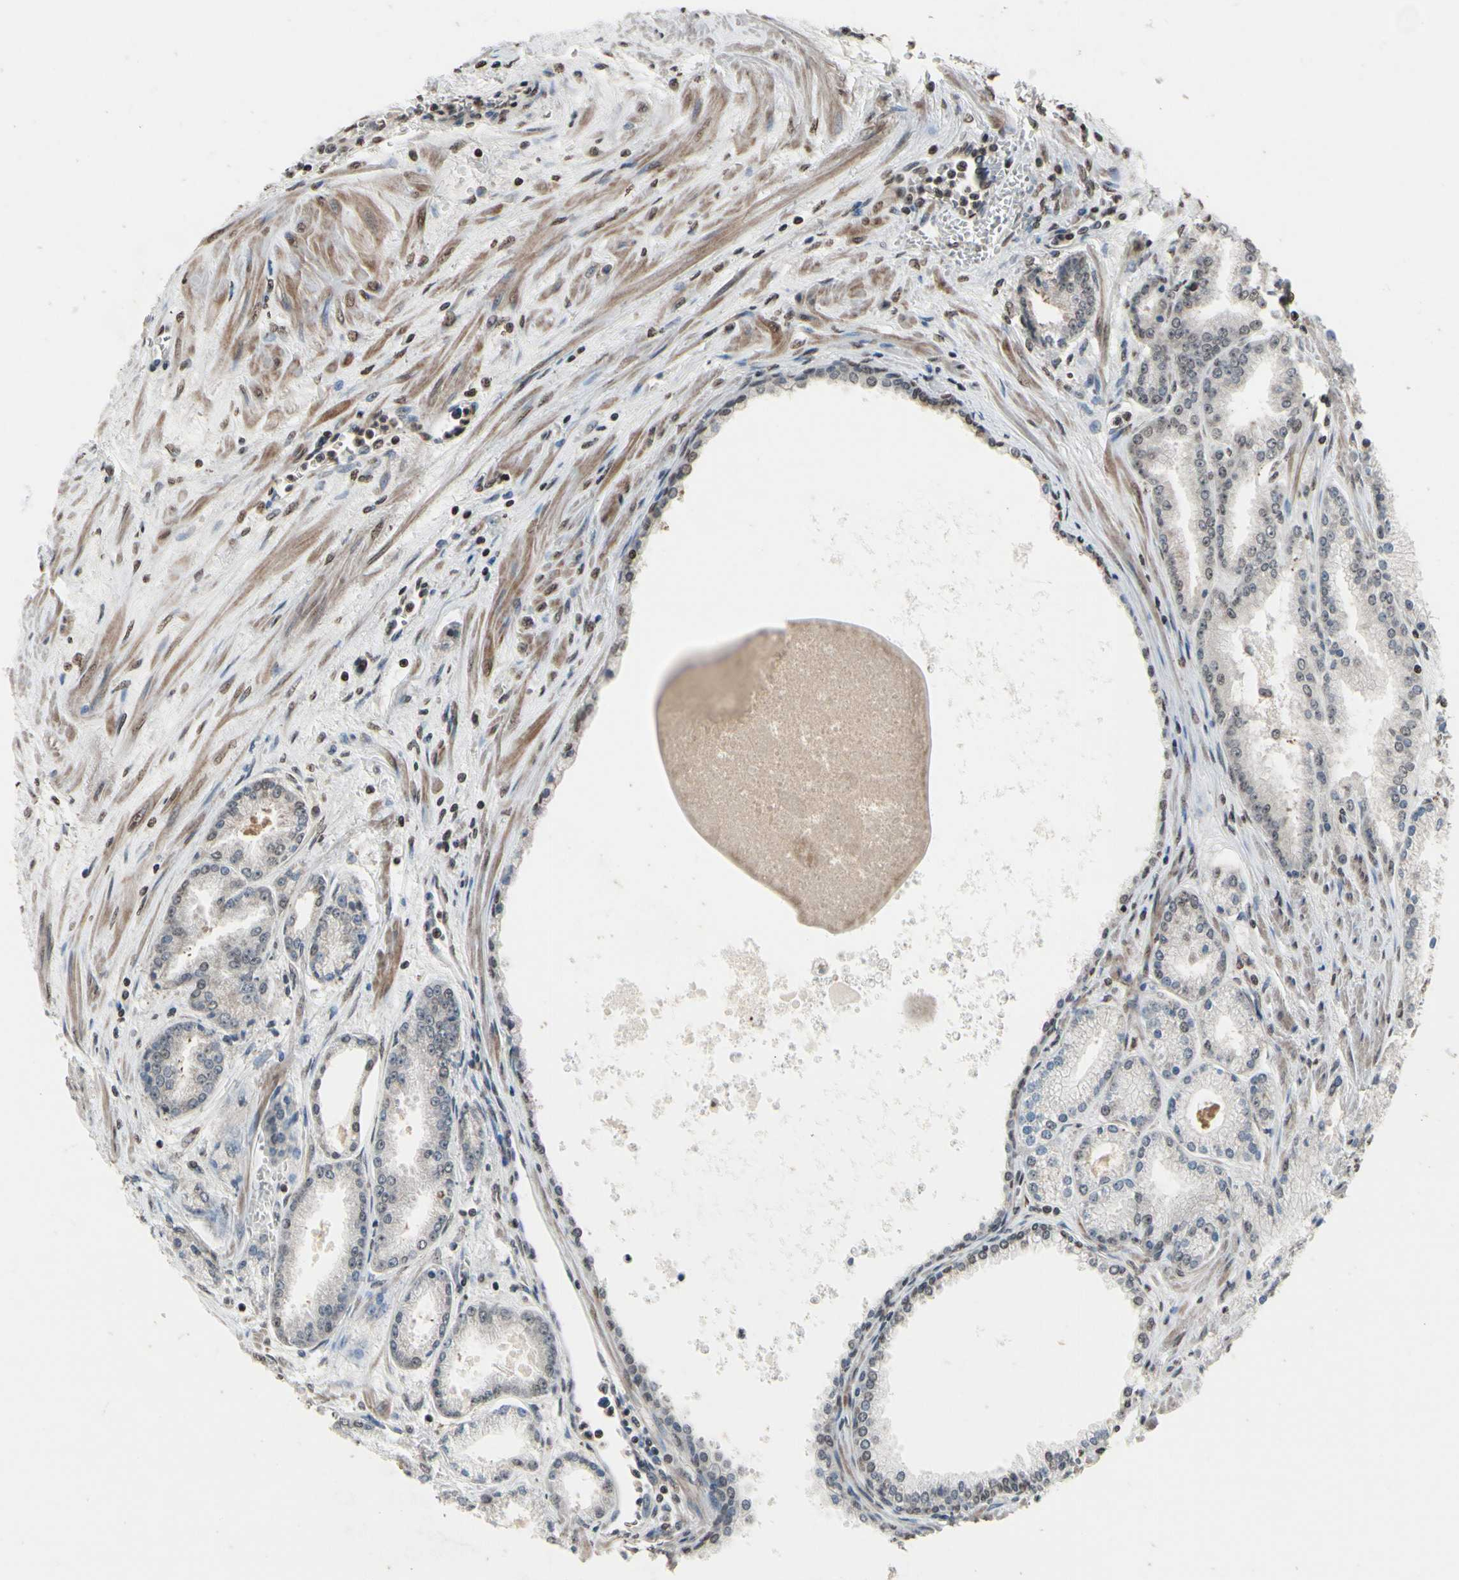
{"staining": {"intensity": "negative", "quantity": "none", "location": "none"}, "tissue": "prostate cancer", "cell_type": "Tumor cells", "image_type": "cancer", "snomed": [{"axis": "morphology", "description": "Adenocarcinoma, High grade"}, {"axis": "topography", "description": "Prostate"}], "caption": "High magnification brightfield microscopy of prostate cancer (adenocarcinoma (high-grade)) stained with DAB (brown) and counterstained with hematoxylin (blue): tumor cells show no significant positivity.", "gene": "HIPK2", "patient": {"sex": "male", "age": 61}}